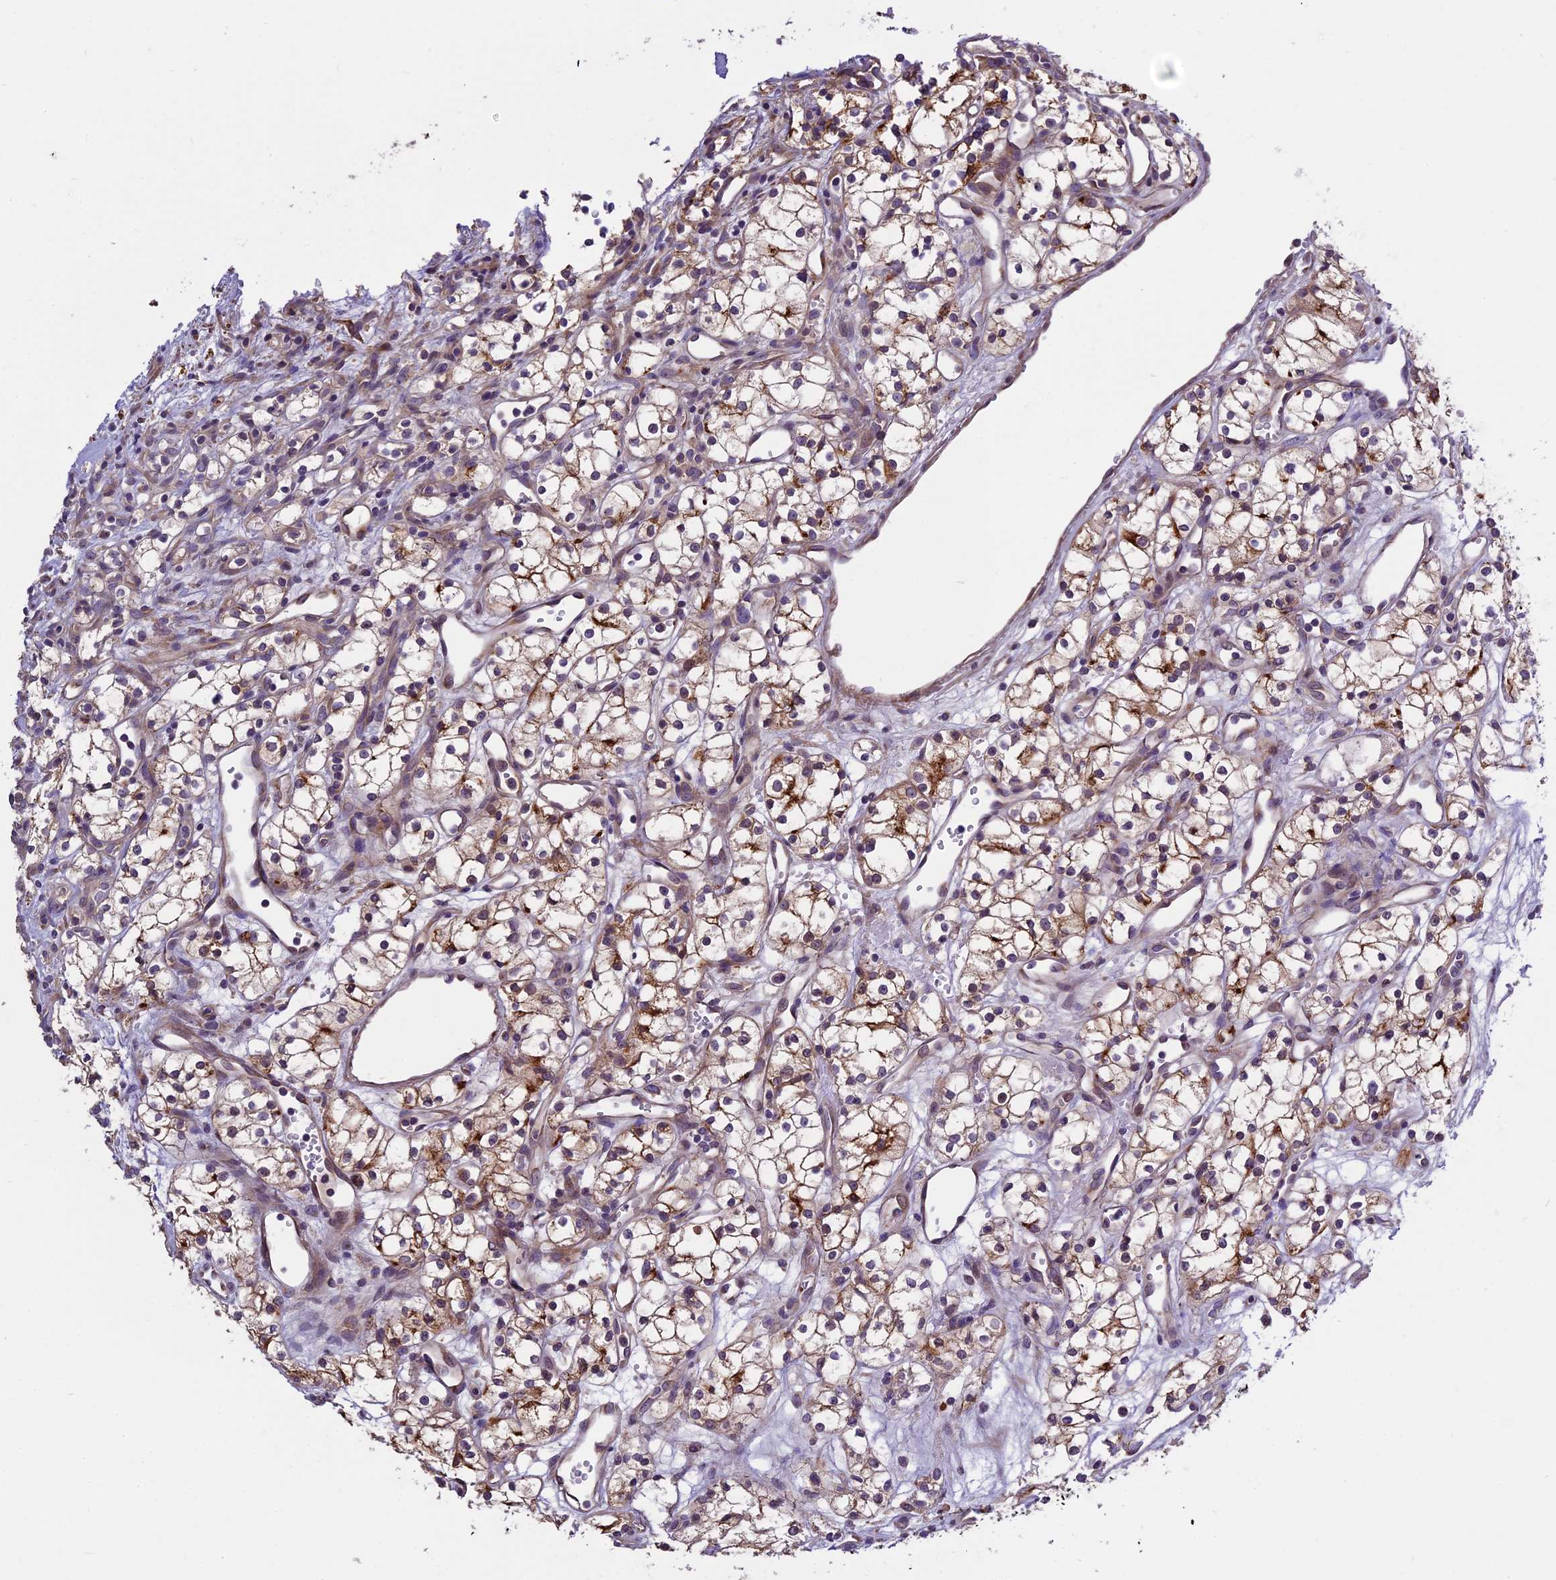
{"staining": {"intensity": "moderate", "quantity": ">75%", "location": "cytoplasmic/membranous"}, "tissue": "renal cancer", "cell_type": "Tumor cells", "image_type": "cancer", "snomed": [{"axis": "morphology", "description": "Adenocarcinoma, NOS"}, {"axis": "topography", "description": "Kidney"}], "caption": "Protein analysis of adenocarcinoma (renal) tissue exhibits moderate cytoplasmic/membranous positivity in about >75% of tumor cells.", "gene": "ABCC10", "patient": {"sex": "male", "age": 59}}